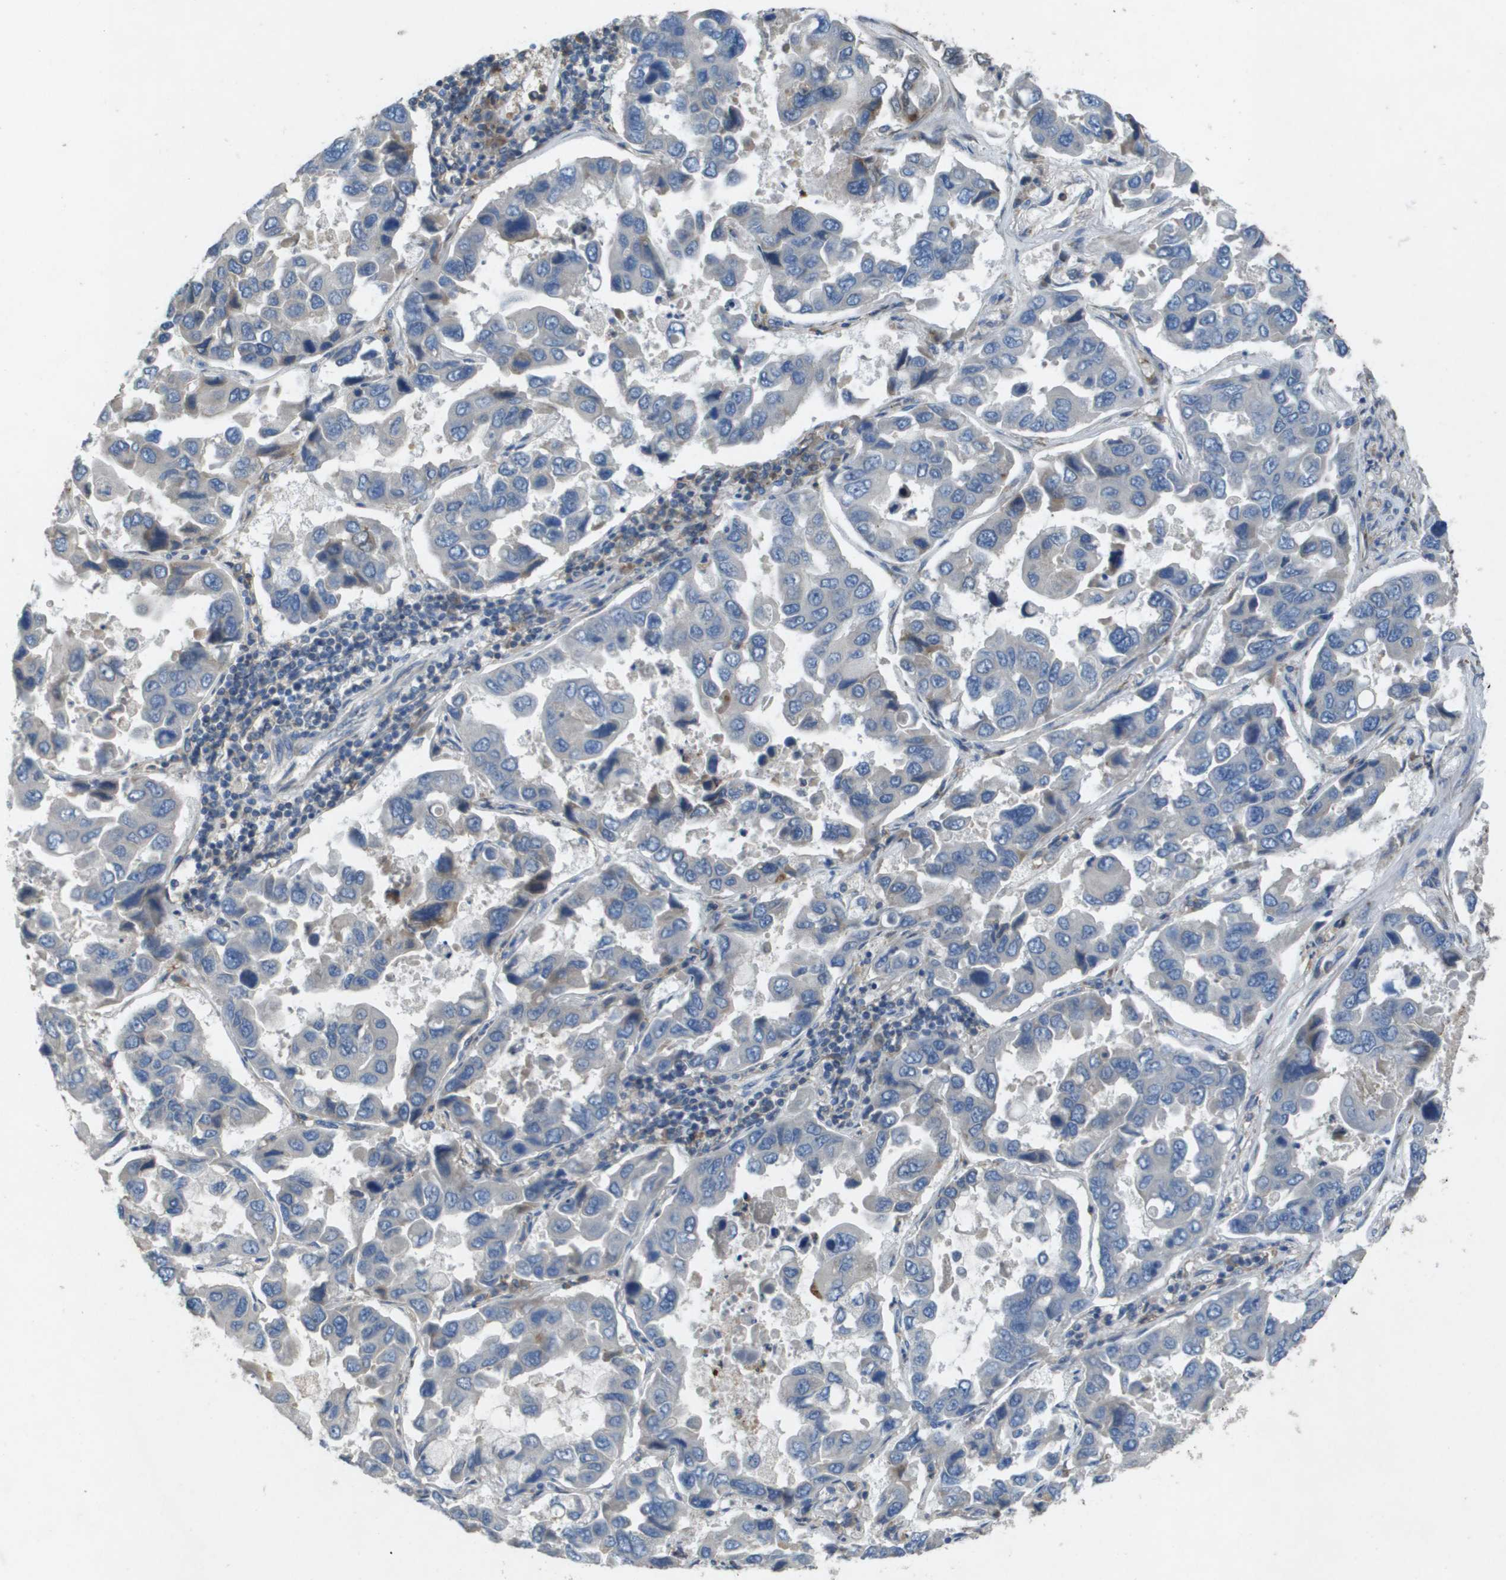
{"staining": {"intensity": "negative", "quantity": "none", "location": "none"}, "tissue": "lung cancer", "cell_type": "Tumor cells", "image_type": "cancer", "snomed": [{"axis": "morphology", "description": "Adenocarcinoma, NOS"}, {"axis": "topography", "description": "Lung"}], "caption": "The micrograph exhibits no staining of tumor cells in lung adenocarcinoma.", "gene": "CLCA4", "patient": {"sex": "male", "age": 64}}